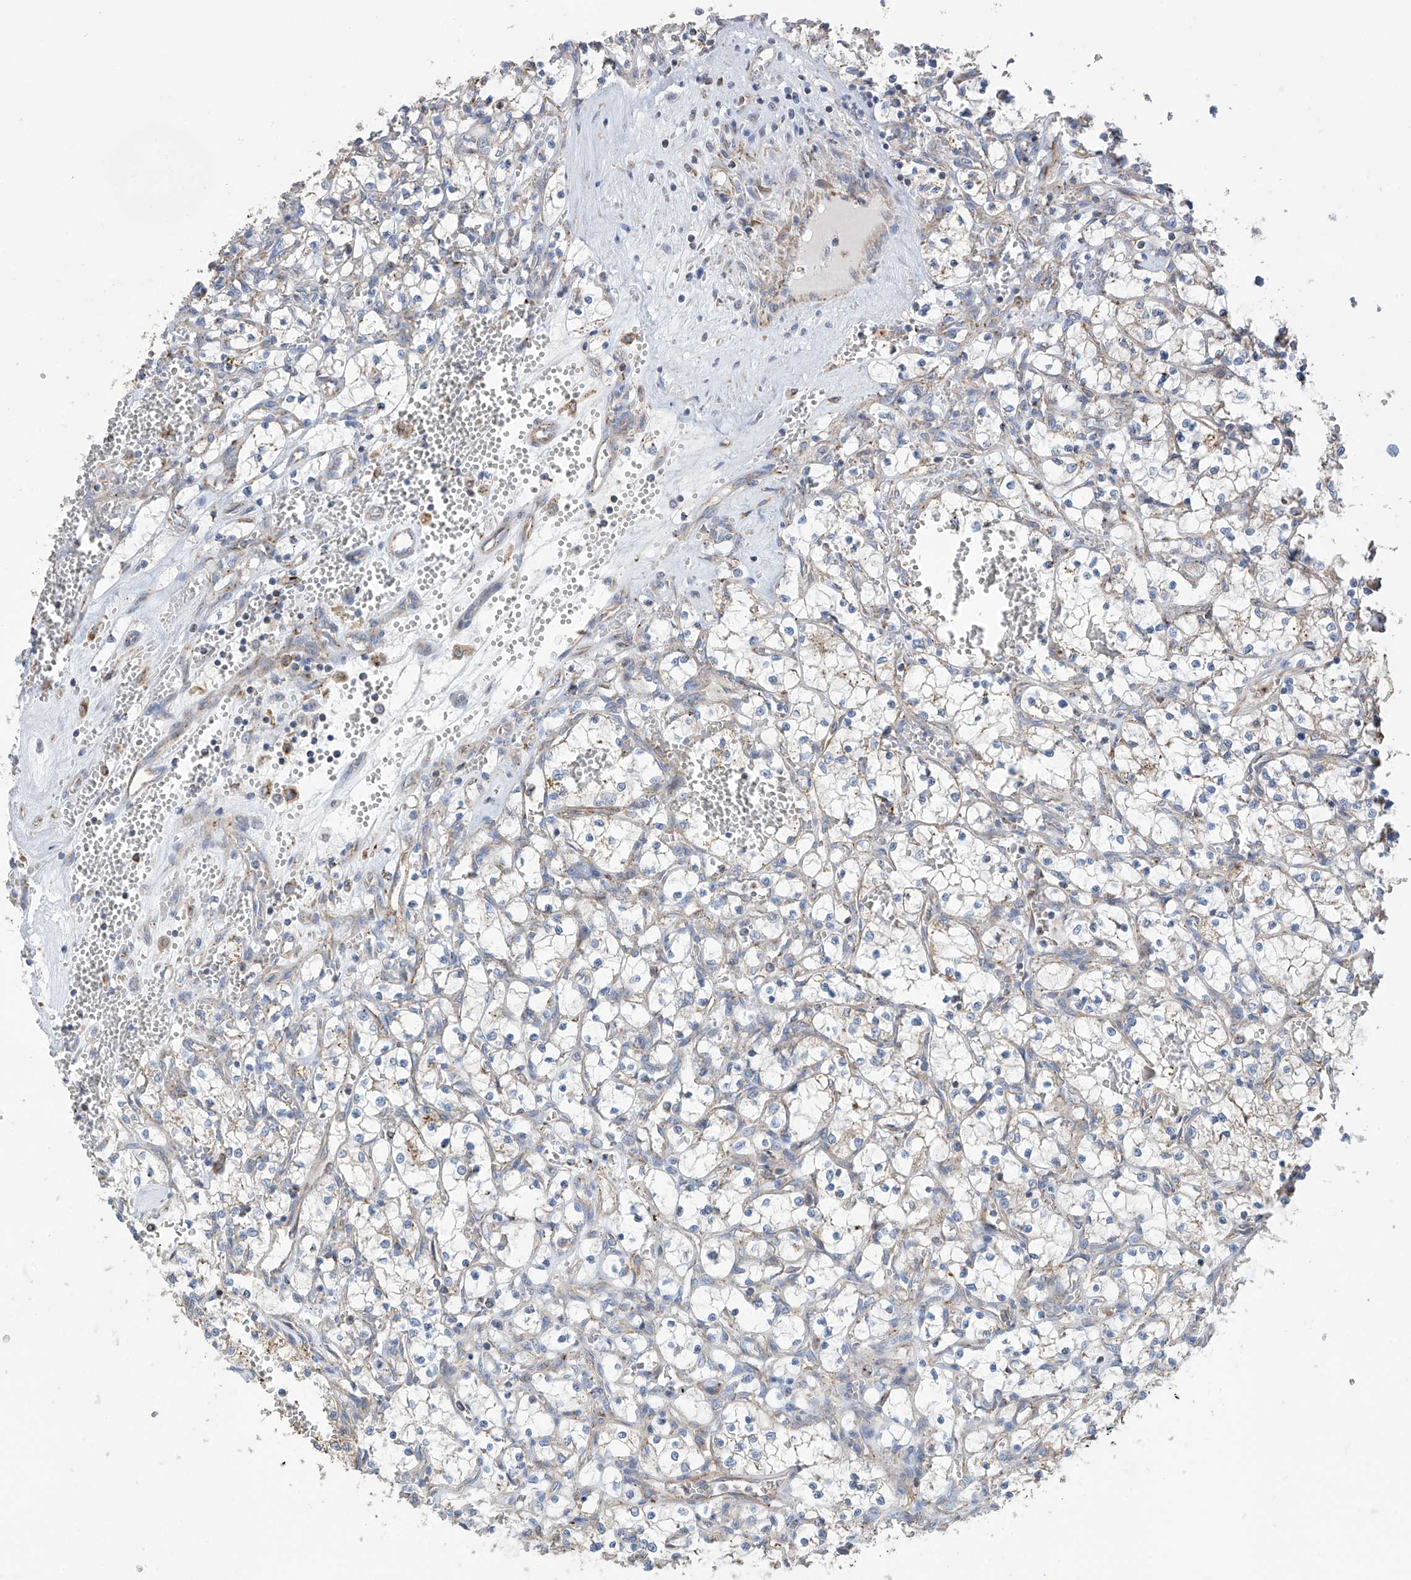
{"staining": {"intensity": "strong", "quantity": "<25%", "location": "cytoplasmic/membranous"}, "tissue": "renal cancer", "cell_type": "Tumor cells", "image_type": "cancer", "snomed": [{"axis": "morphology", "description": "Adenocarcinoma, NOS"}, {"axis": "topography", "description": "Kidney"}], "caption": "Immunohistochemical staining of renal adenocarcinoma reveals strong cytoplasmic/membranous protein staining in approximately <25% of tumor cells. The protein of interest is shown in brown color, while the nuclei are stained blue.", "gene": "ITM2B", "patient": {"sex": "female", "age": 69}}